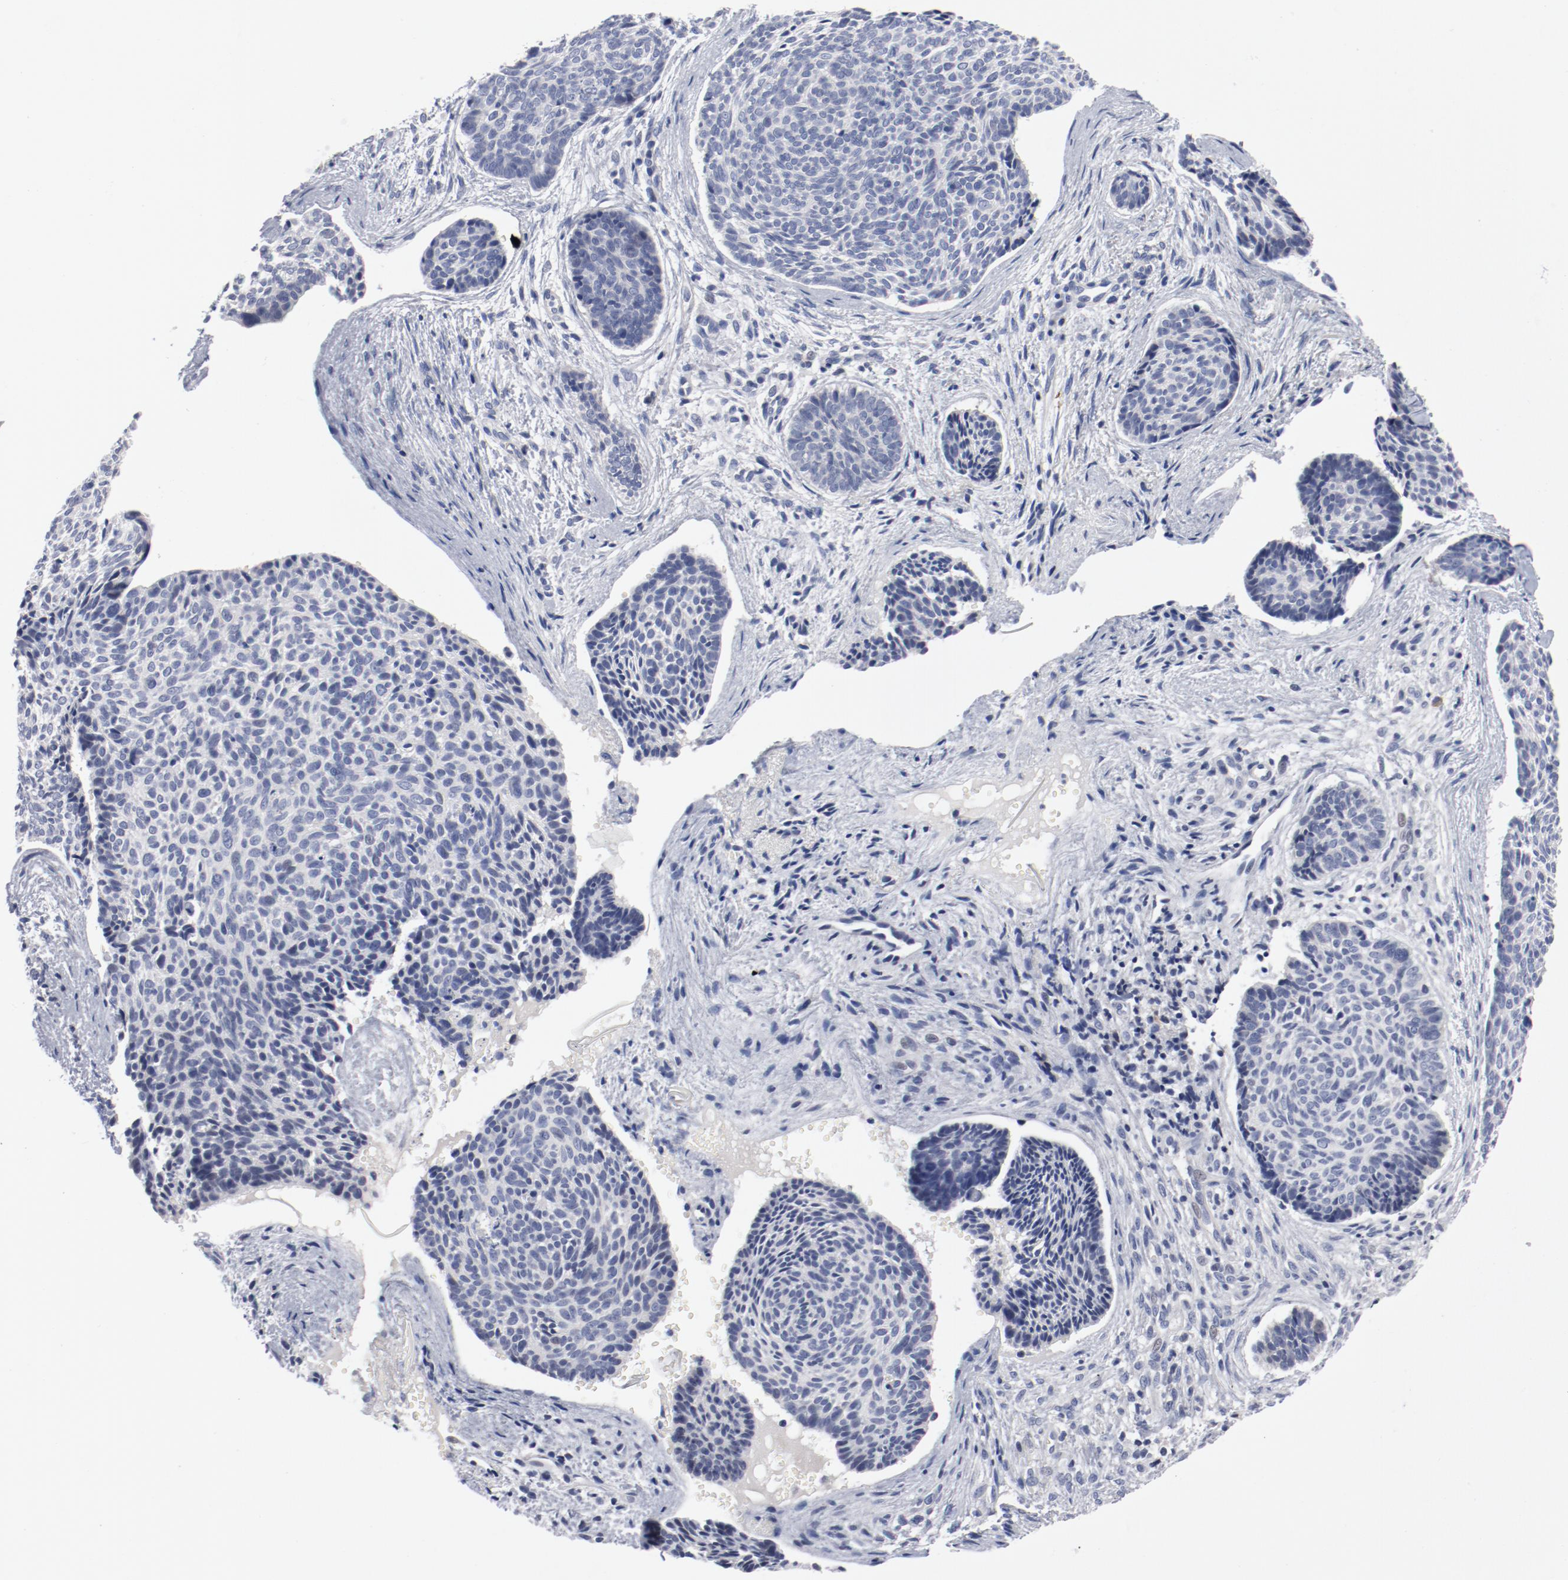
{"staining": {"intensity": "negative", "quantity": "none", "location": "none"}, "tissue": "skin cancer", "cell_type": "Tumor cells", "image_type": "cancer", "snomed": [{"axis": "morphology", "description": "Normal tissue, NOS"}, {"axis": "morphology", "description": "Basal cell carcinoma"}, {"axis": "topography", "description": "Skin"}], "caption": "Skin basal cell carcinoma was stained to show a protein in brown. There is no significant expression in tumor cells.", "gene": "KCNK13", "patient": {"sex": "female", "age": 57}}